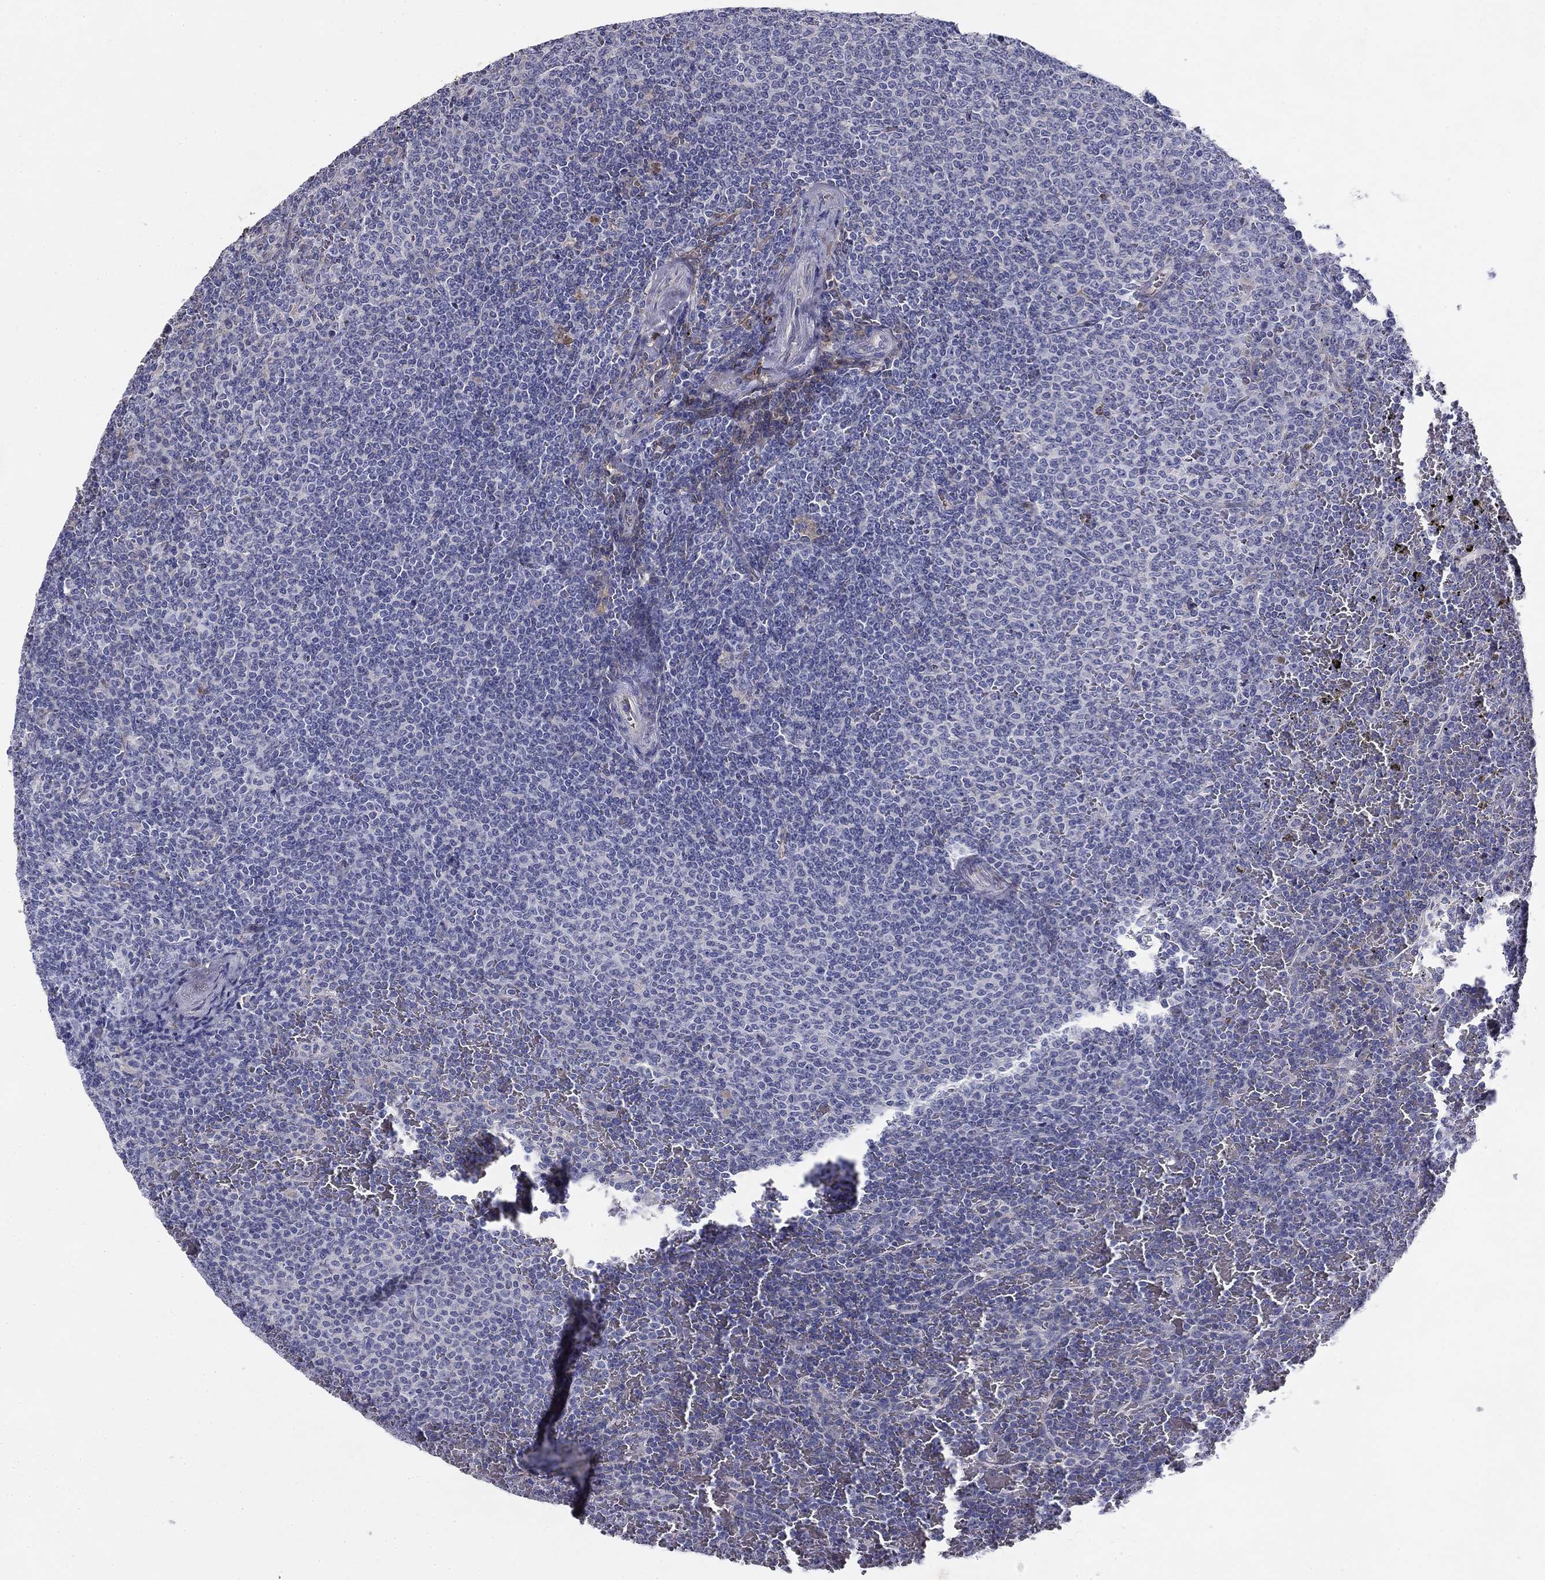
{"staining": {"intensity": "negative", "quantity": "none", "location": "none"}, "tissue": "lymphoma", "cell_type": "Tumor cells", "image_type": "cancer", "snomed": [{"axis": "morphology", "description": "Malignant lymphoma, non-Hodgkin's type, Low grade"}, {"axis": "topography", "description": "Spleen"}], "caption": "This is an immunohistochemistry (IHC) photomicrograph of lymphoma. There is no staining in tumor cells.", "gene": "CPLX4", "patient": {"sex": "female", "age": 77}}